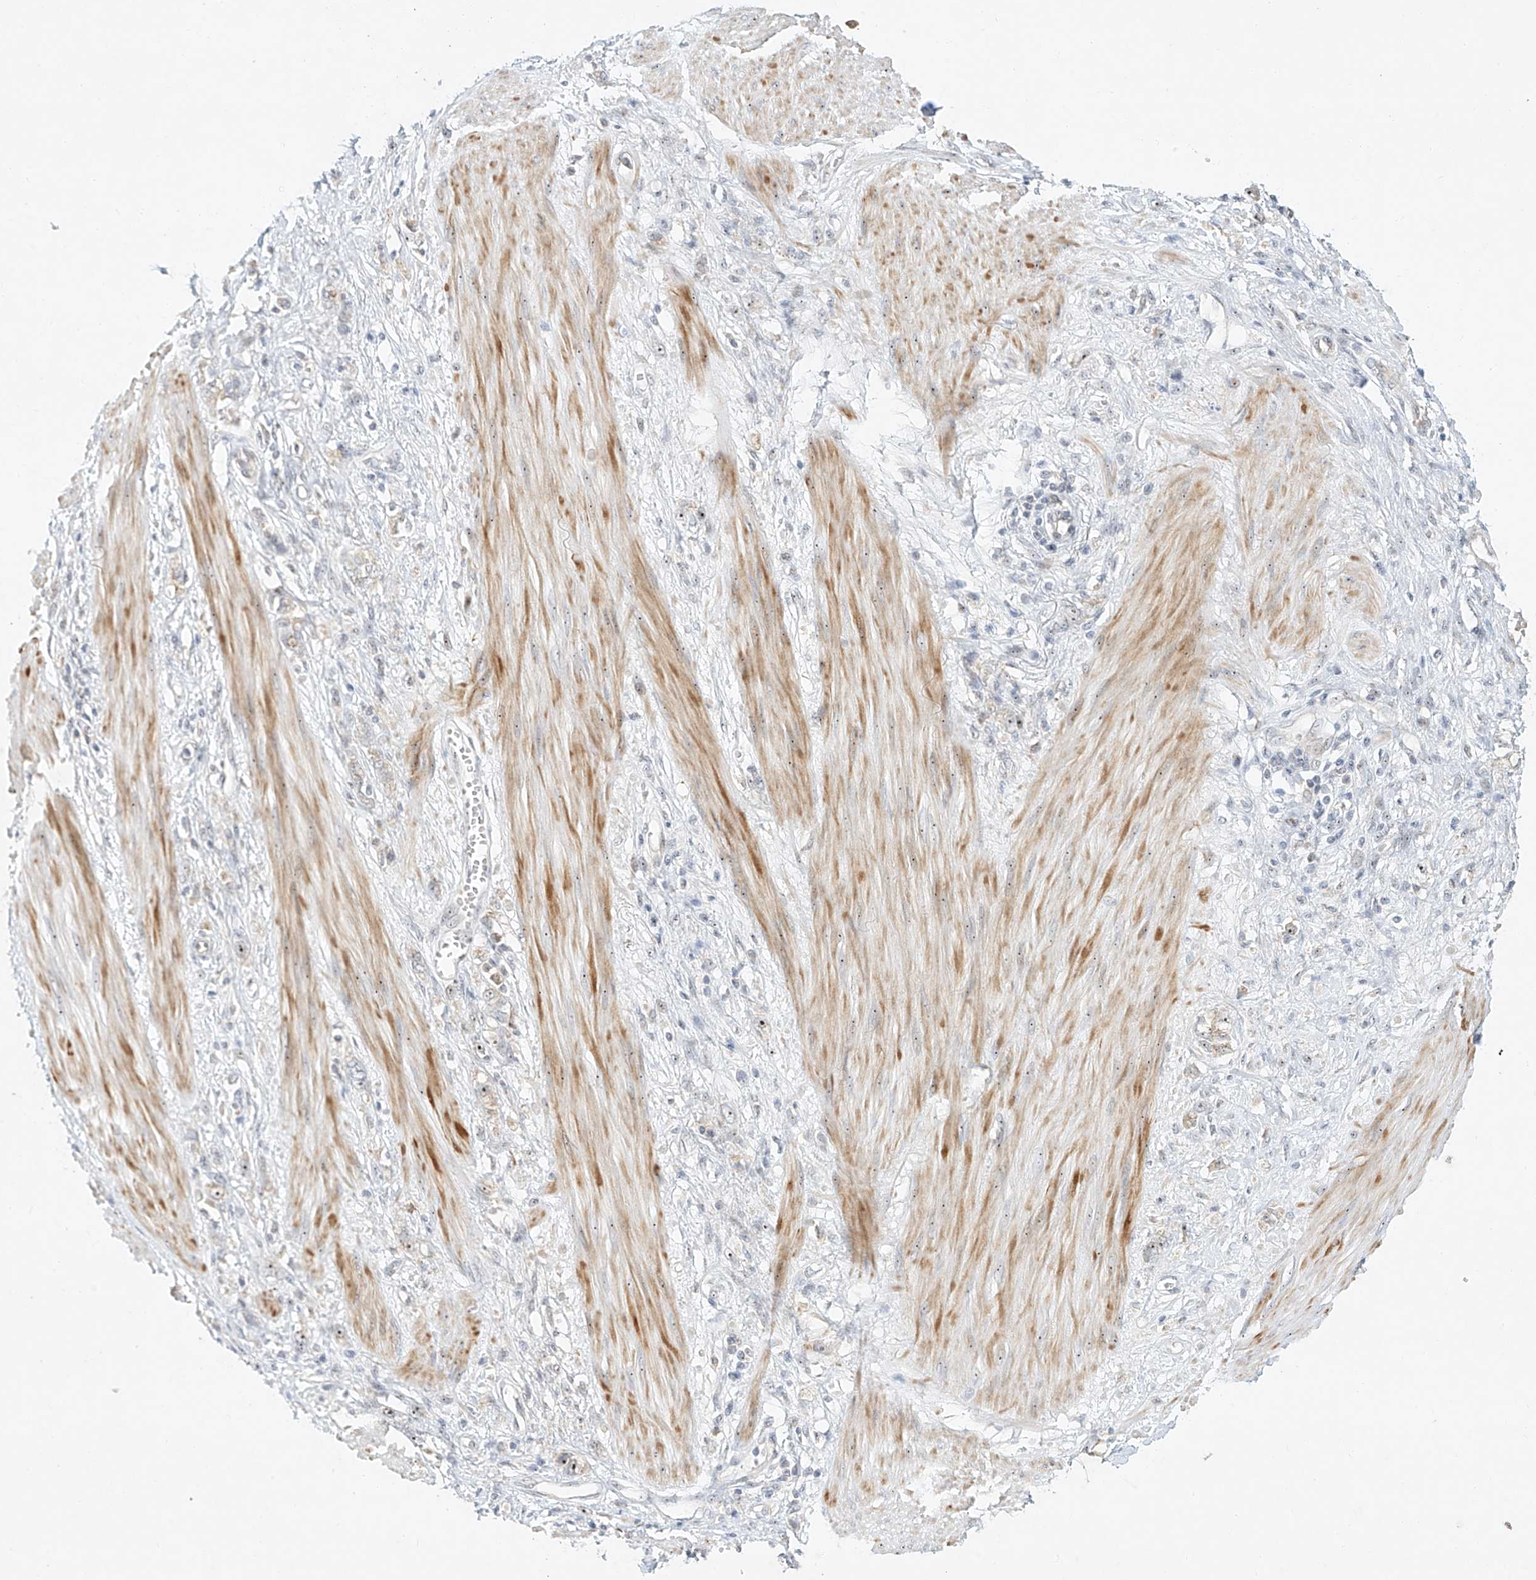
{"staining": {"intensity": "moderate", "quantity": "<25%", "location": "nuclear"}, "tissue": "stomach cancer", "cell_type": "Tumor cells", "image_type": "cancer", "snomed": [{"axis": "morphology", "description": "Adenocarcinoma, NOS"}, {"axis": "topography", "description": "Stomach"}], "caption": "The immunohistochemical stain shows moderate nuclear expression in tumor cells of stomach adenocarcinoma tissue.", "gene": "PAK6", "patient": {"sex": "female", "age": 76}}